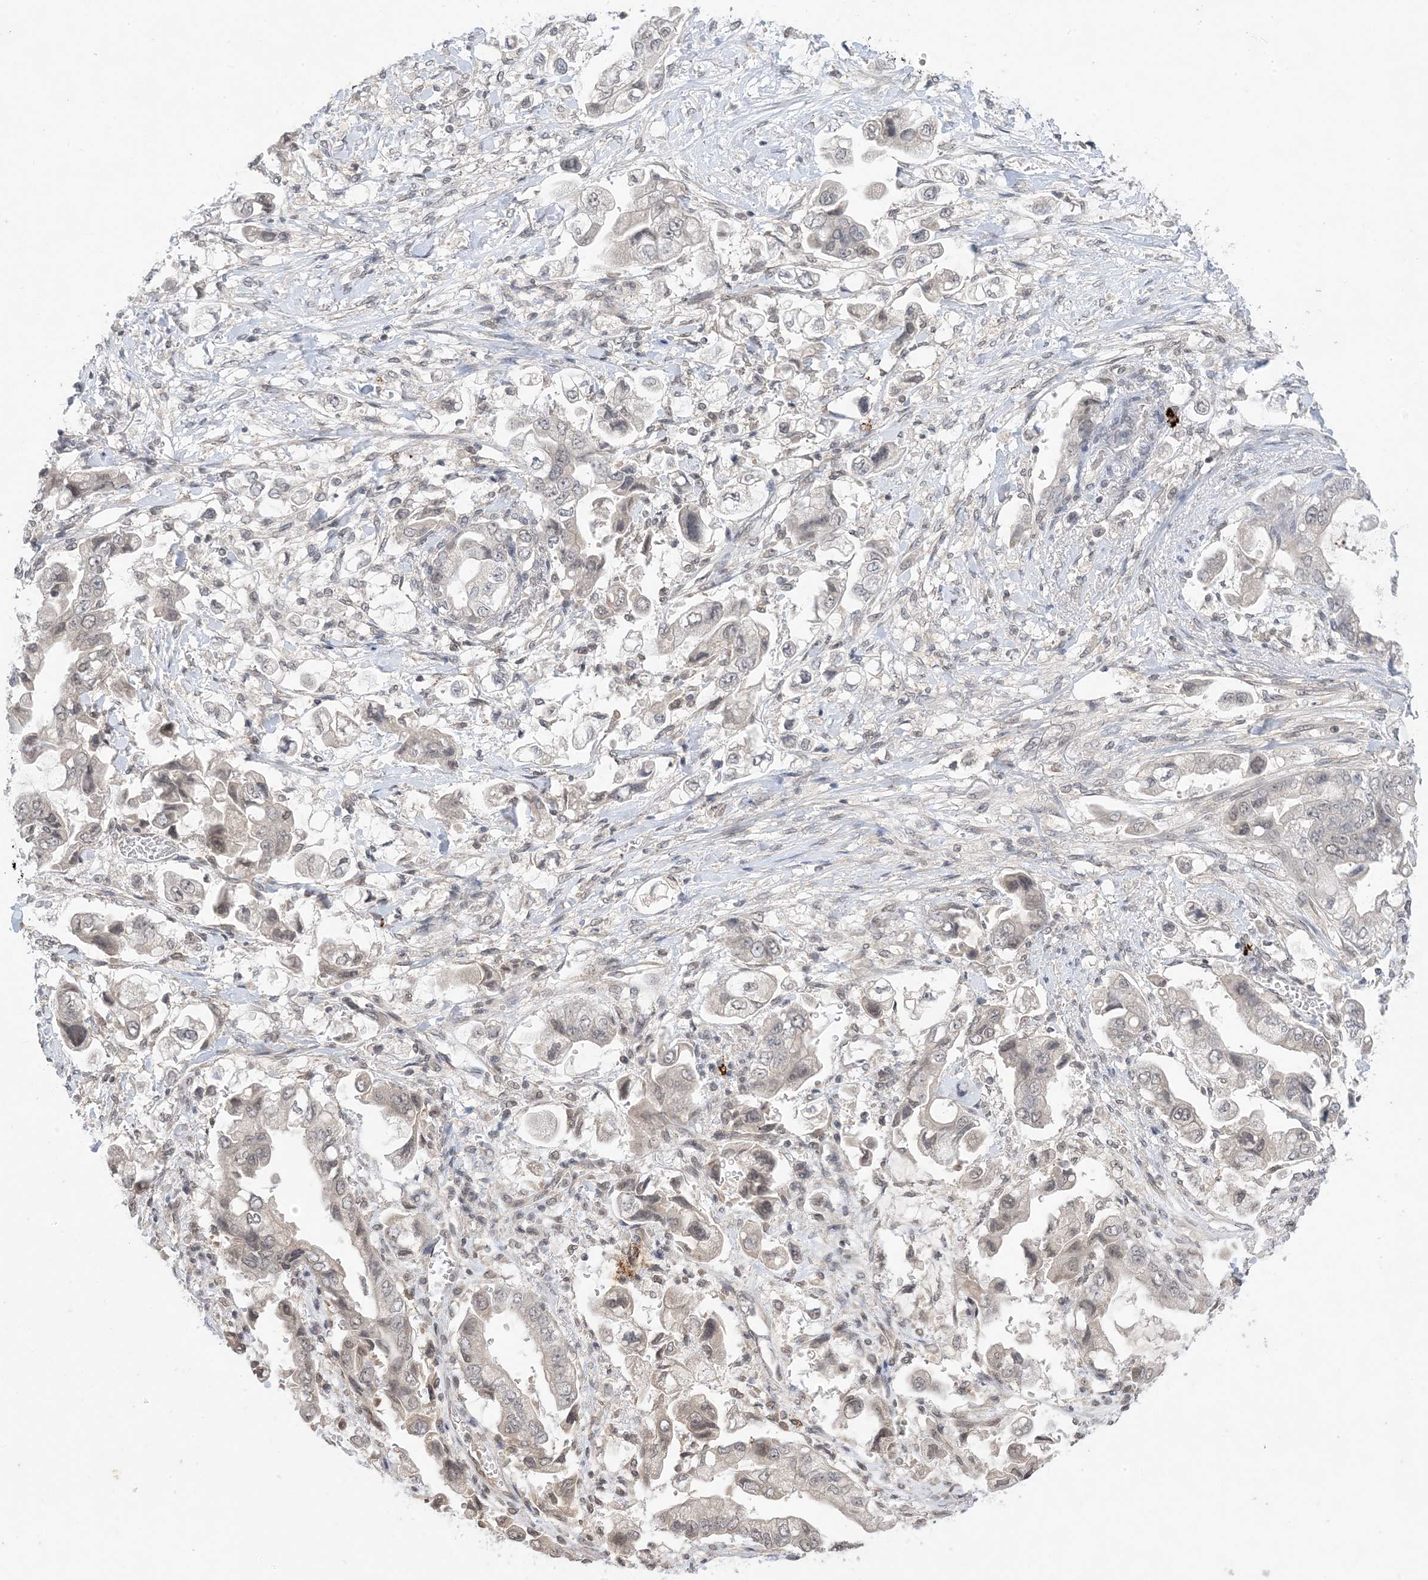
{"staining": {"intensity": "weak", "quantity": "<25%", "location": "nuclear"}, "tissue": "stomach cancer", "cell_type": "Tumor cells", "image_type": "cancer", "snomed": [{"axis": "morphology", "description": "Adenocarcinoma, NOS"}, {"axis": "topography", "description": "Stomach"}], "caption": "The IHC photomicrograph has no significant expression in tumor cells of adenocarcinoma (stomach) tissue. (DAB immunohistochemistry with hematoxylin counter stain).", "gene": "RANBP9", "patient": {"sex": "male", "age": 62}}